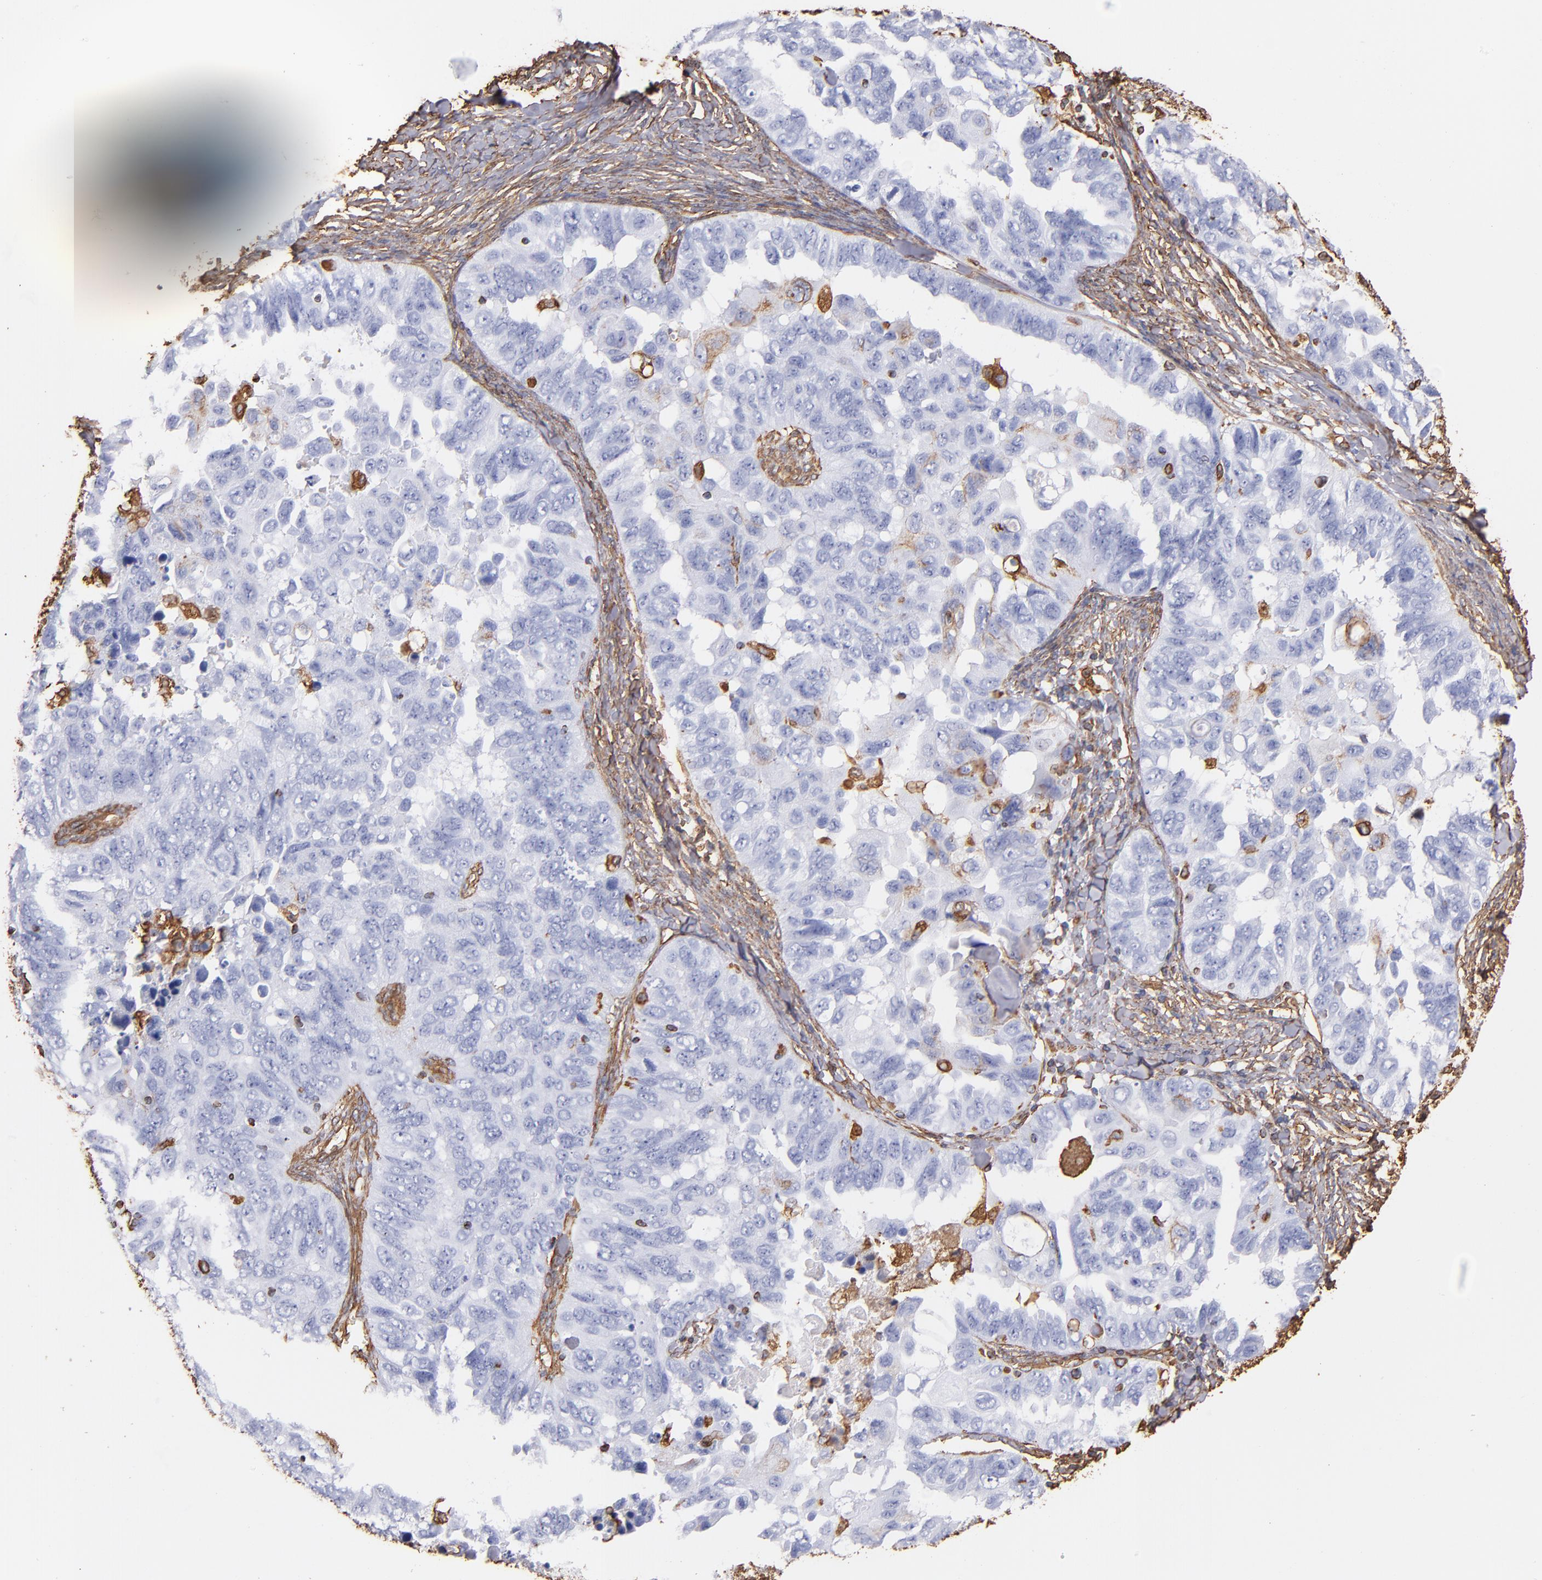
{"staining": {"intensity": "negative", "quantity": "none", "location": "none"}, "tissue": "ovarian cancer", "cell_type": "Tumor cells", "image_type": "cancer", "snomed": [{"axis": "morphology", "description": "Cystadenocarcinoma, serous, NOS"}, {"axis": "topography", "description": "Ovary"}], "caption": "The photomicrograph reveals no staining of tumor cells in ovarian cancer (serous cystadenocarcinoma).", "gene": "VIM", "patient": {"sex": "female", "age": 82}}